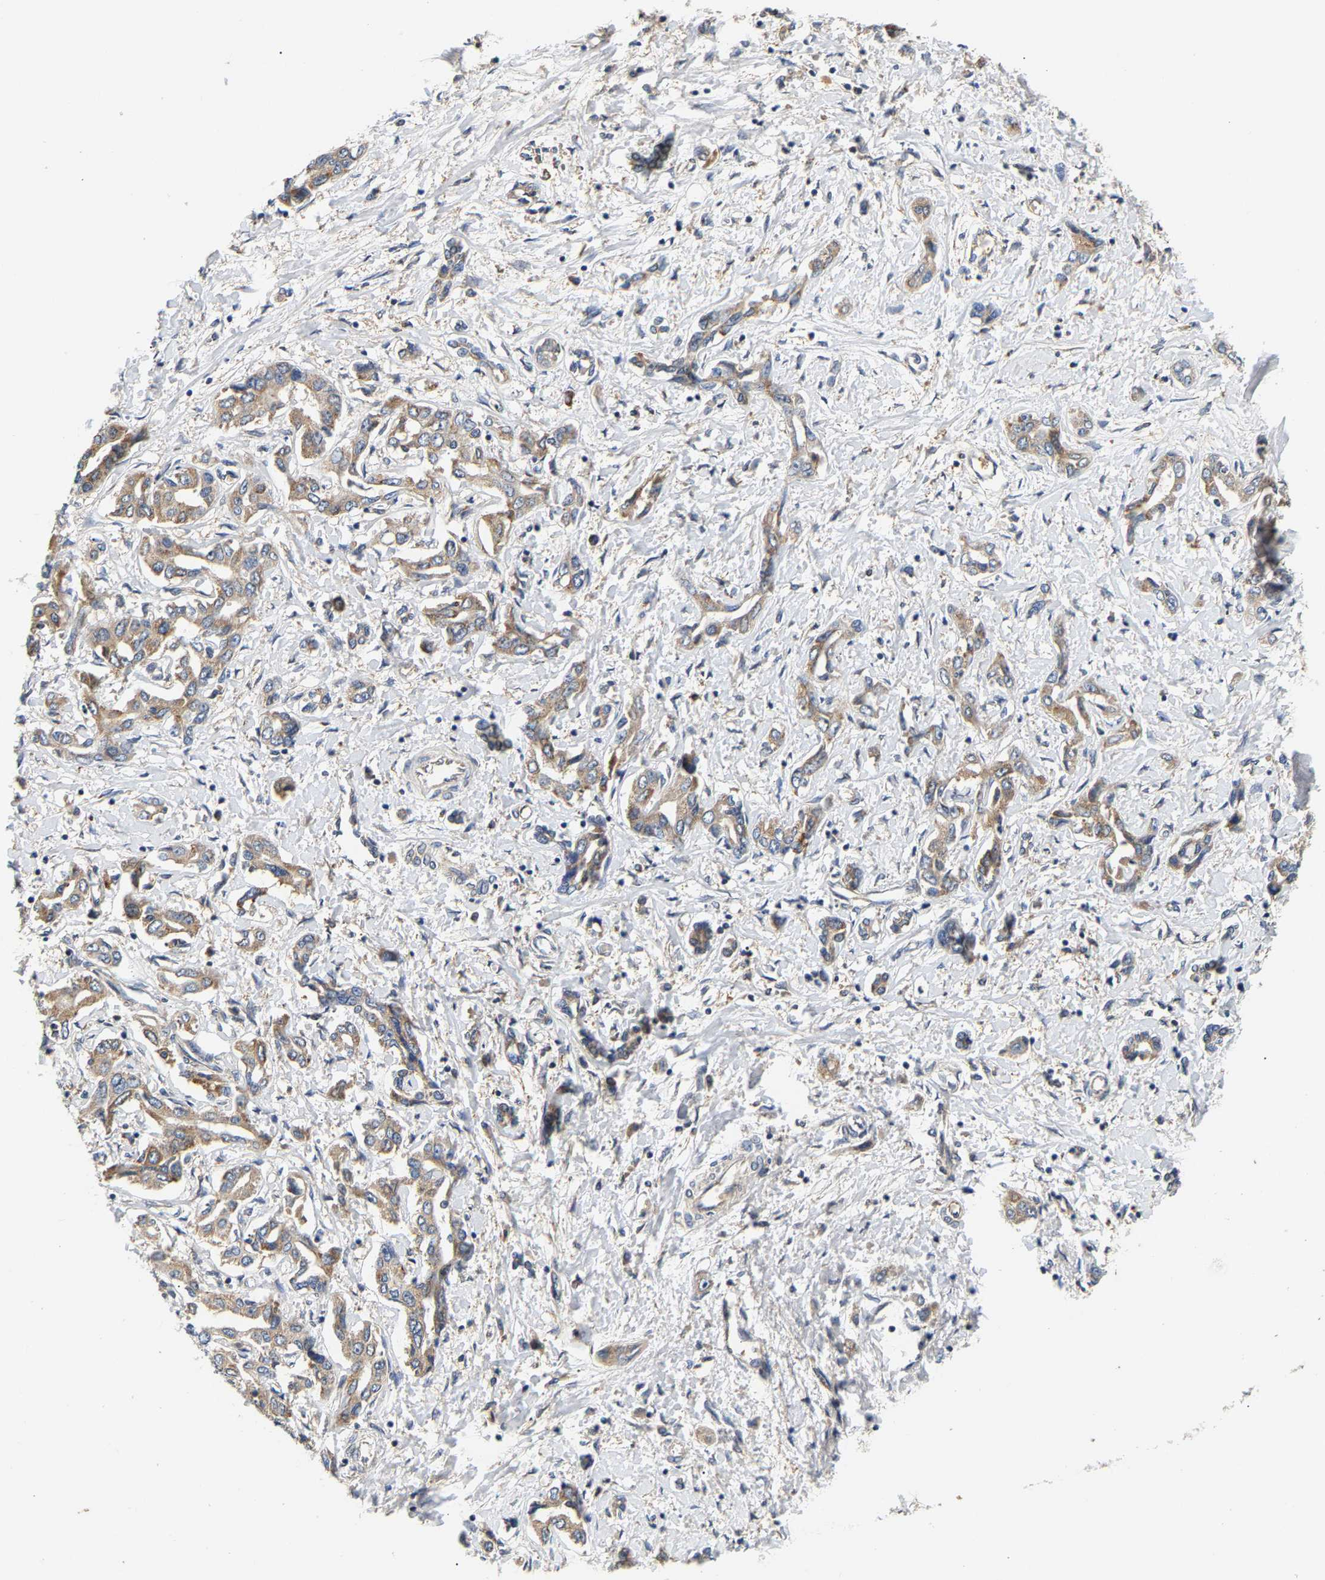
{"staining": {"intensity": "moderate", "quantity": ">75%", "location": "cytoplasmic/membranous"}, "tissue": "liver cancer", "cell_type": "Tumor cells", "image_type": "cancer", "snomed": [{"axis": "morphology", "description": "Cholangiocarcinoma"}, {"axis": "topography", "description": "Liver"}], "caption": "Moderate cytoplasmic/membranous positivity for a protein is seen in approximately >75% of tumor cells of liver cancer (cholangiocarcinoma) using immunohistochemistry (IHC).", "gene": "PPID", "patient": {"sex": "male", "age": 59}}